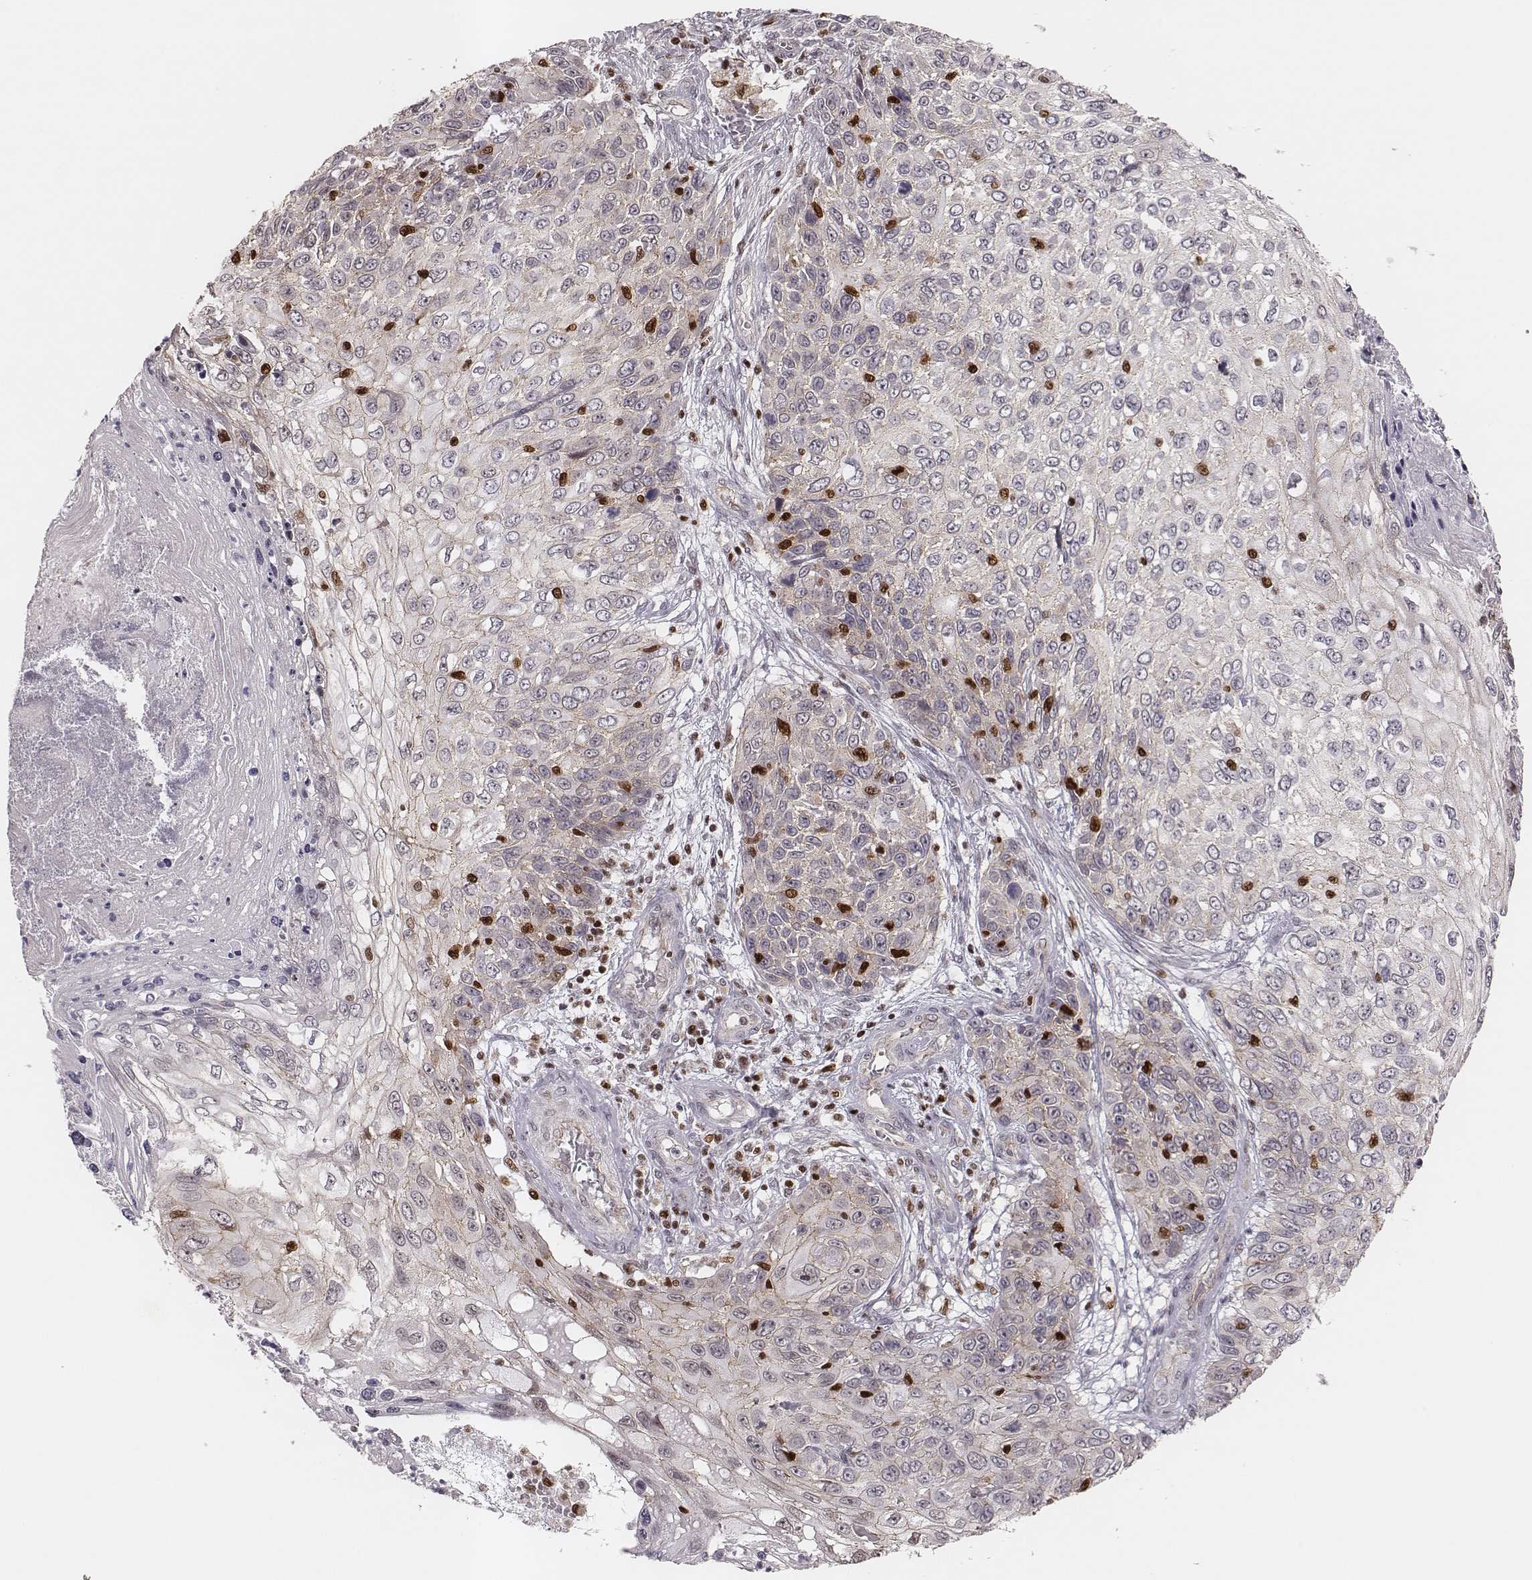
{"staining": {"intensity": "weak", "quantity": "<25%", "location": "cytoplasmic/membranous"}, "tissue": "skin cancer", "cell_type": "Tumor cells", "image_type": "cancer", "snomed": [{"axis": "morphology", "description": "Squamous cell carcinoma, NOS"}, {"axis": "topography", "description": "Skin"}], "caption": "A histopathology image of skin cancer stained for a protein exhibits no brown staining in tumor cells.", "gene": "WDR59", "patient": {"sex": "male", "age": 92}}